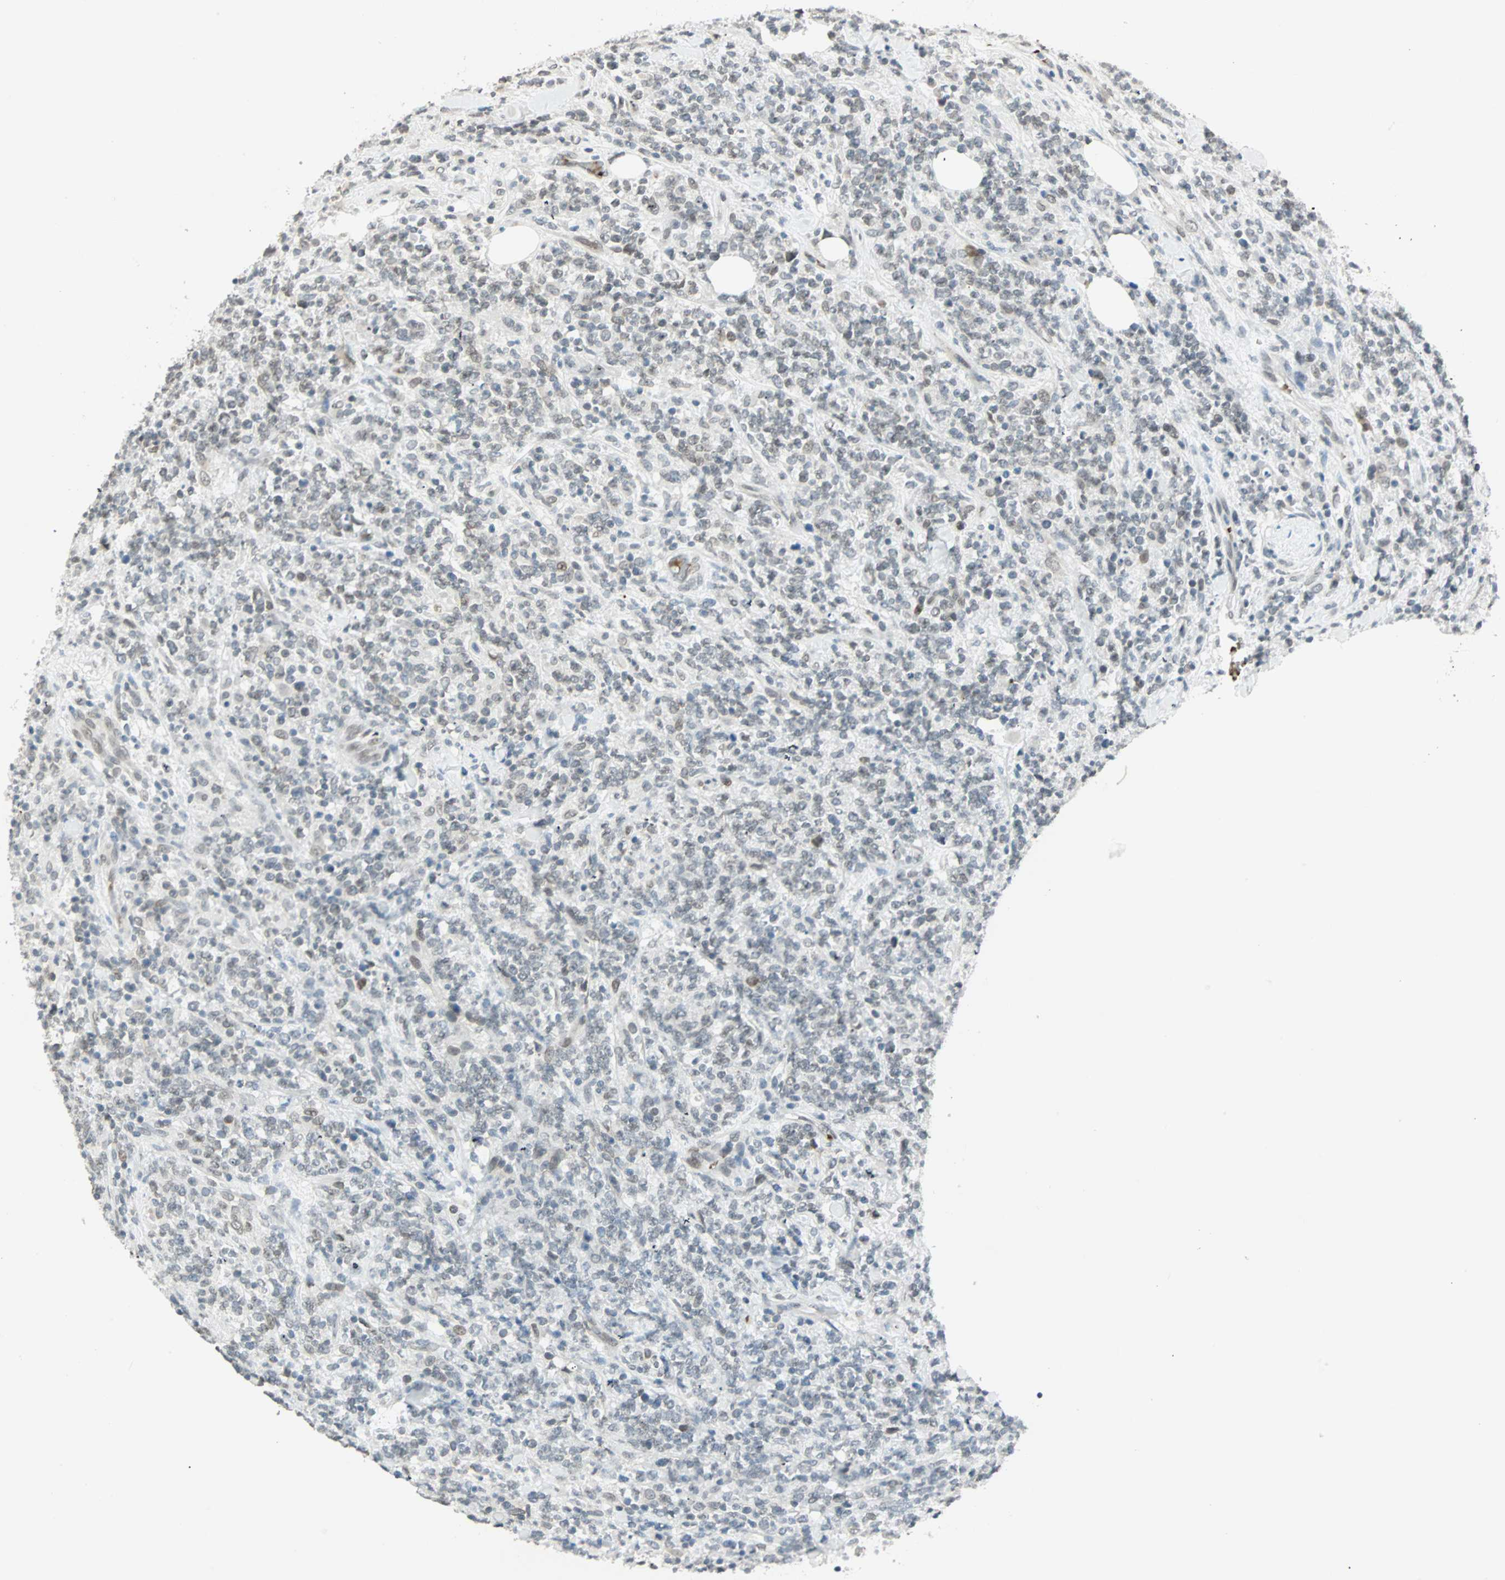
{"staining": {"intensity": "weak", "quantity": "<25%", "location": "nuclear"}, "tissue": "lymphoma", "cell_type": "Tumor cells", "image_type": "cancer", "snomed": [{"axis": "morphology", "description": "Malignant lymphoma, non-Hodgkin's type, High grade"}, {"axis": "topography", "description": "Soft tissue"}], "caption": "Micrograph shows no significant protein positivity in tumor cells of lymphoma.", "gene": "BCAN", "patient": {"sex": "male", "age": 18}}